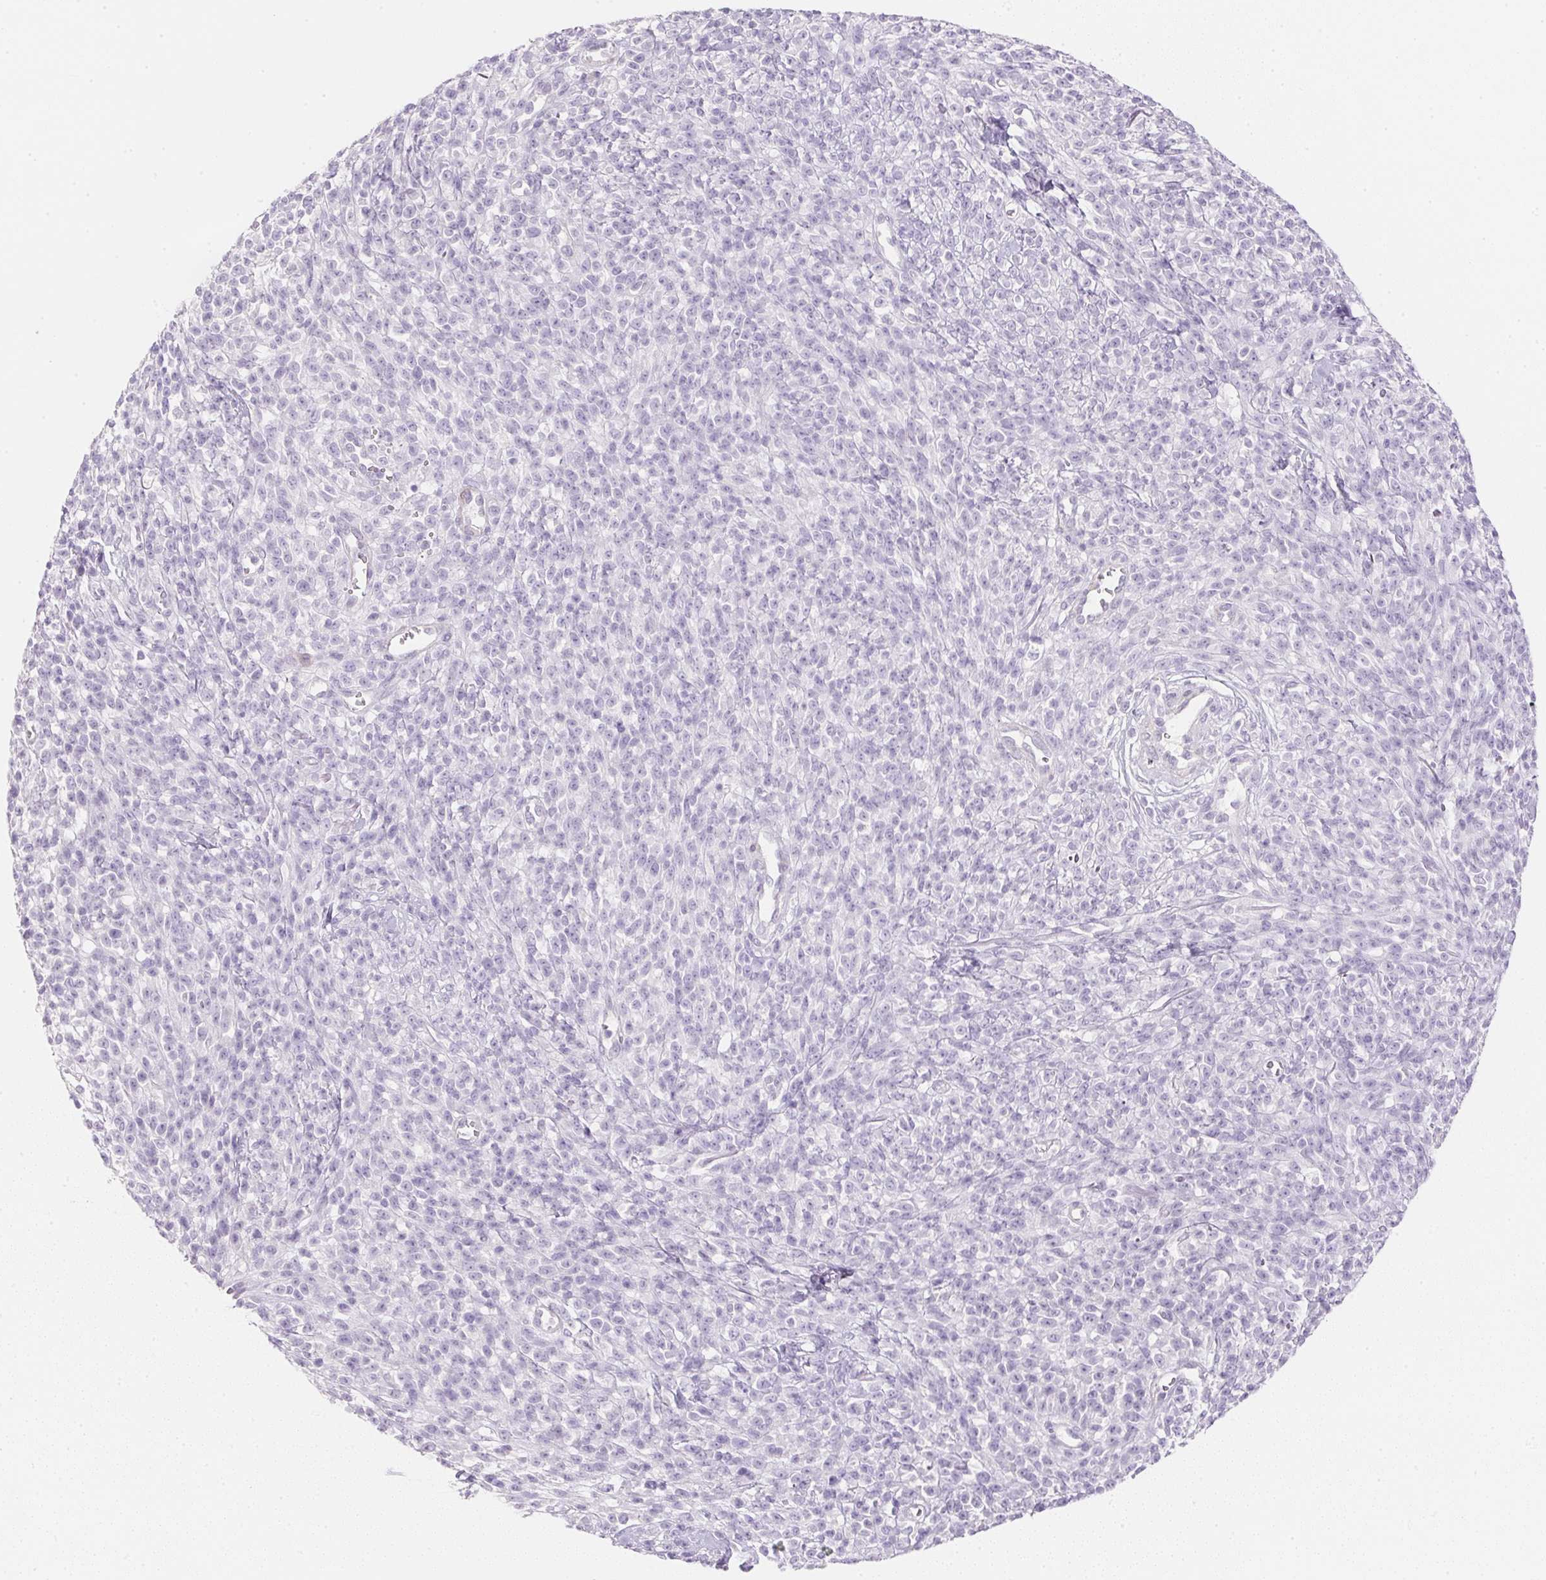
{"staining": {"intensity": "negative", "quantity": "none", "location": "none"}, "tissue": "melanoma", "cell_type": "Tumor cells", "image_type": "cancer", "snomed": [{"axis": "morphology", "description": "Malignant melanoma, NOS"}, {"axis": "topography", "description": "Skin"}, {"axis": "topography", "description": "Skin of trunk"}], "caption": "Immunohistochemistry histopathology image of malignant melanoma stained for a protein (brown), which demonstrates no positivity in tumor cells. (DAB (3,3'-diaminobenzidine) immunohistochemistry with hematoxylin counter stain).", "gene": "KCNE2", "patient": {"sex": "male", "age": 74}}